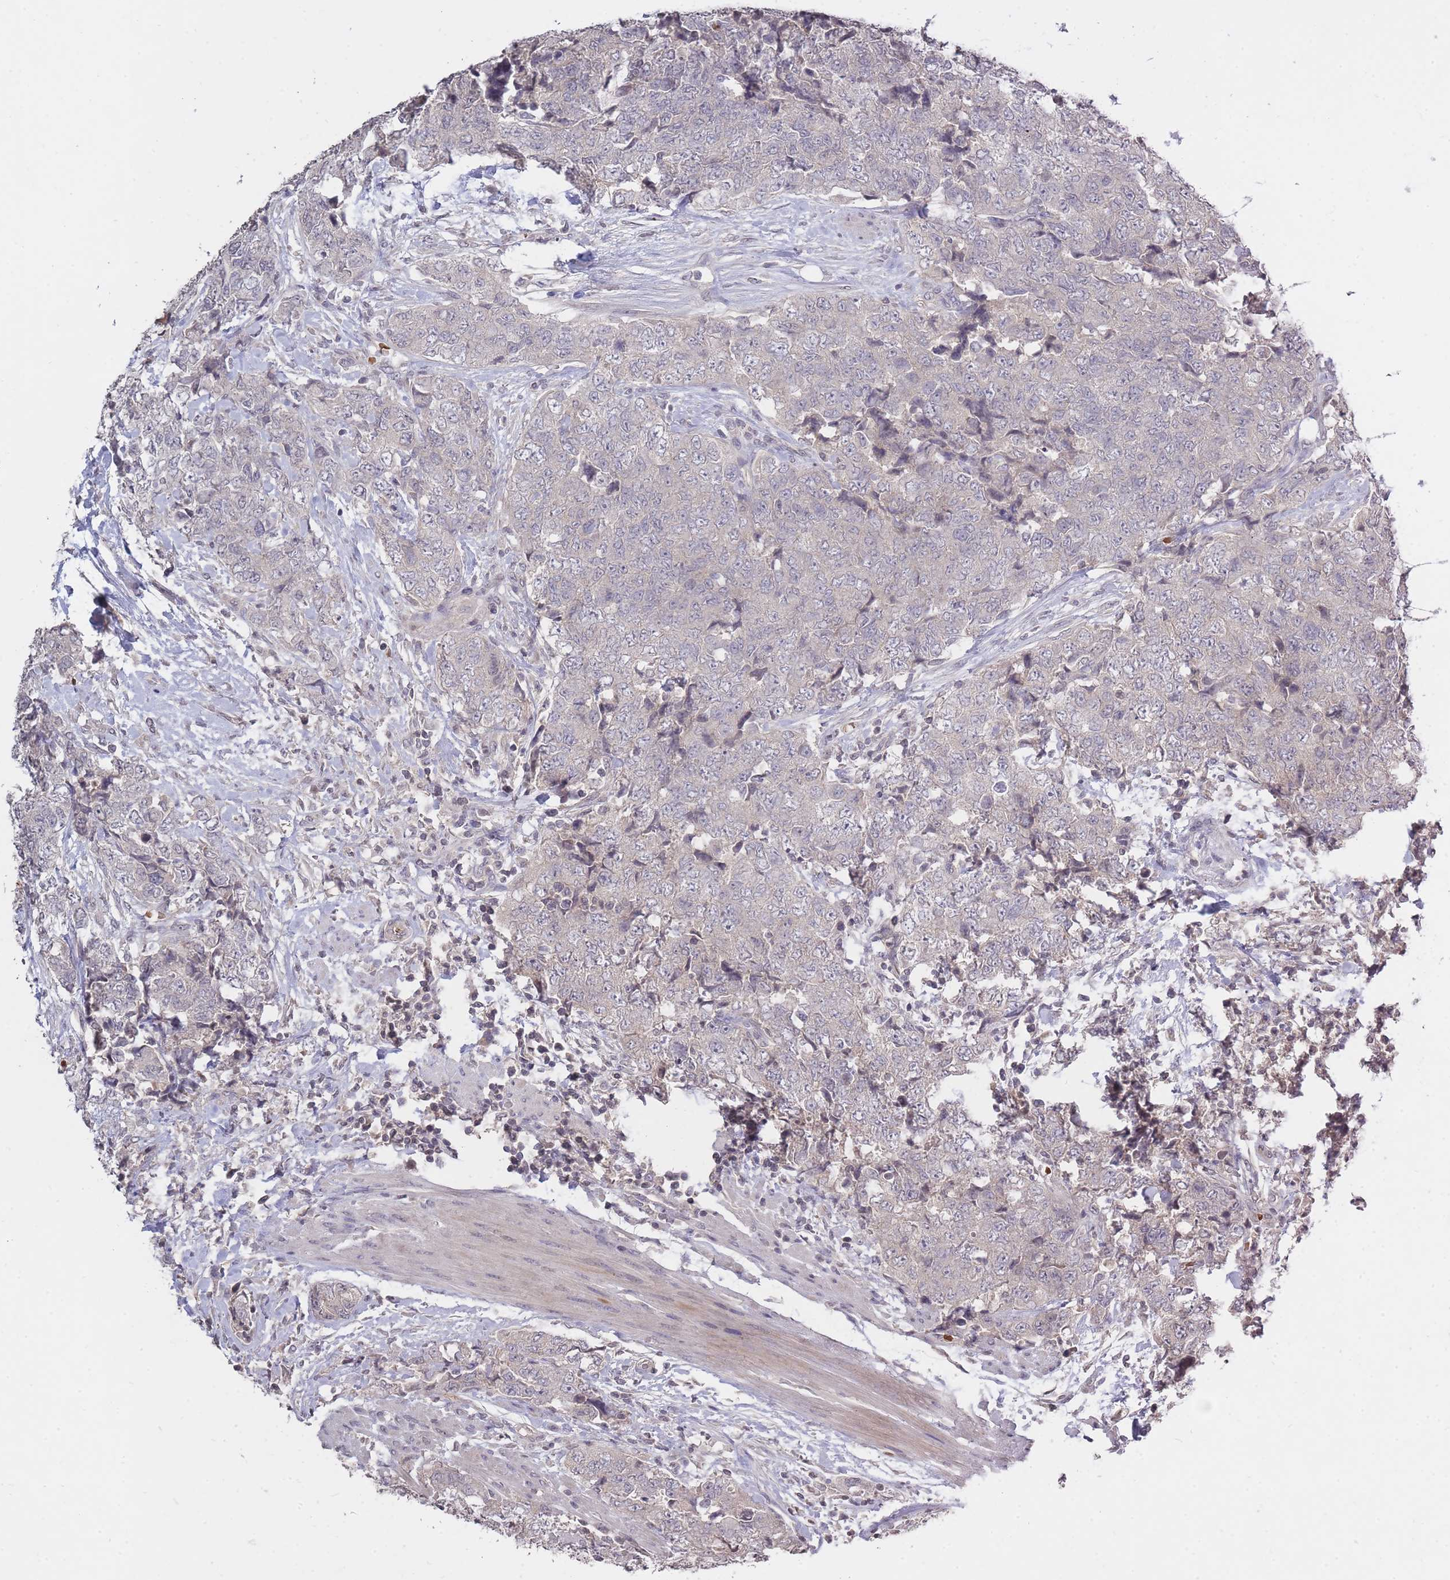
{"staining": {"intensity": "negative", "quantity": "none", "location": "none"}, "tissue": "urothelial cancer", "cell_type": "Tumor cells", "image_type": "cancer", "snomed": [{"axis": "morphology", "description": "Urothelial carcinoma, High grade"}, {"axis": "topography", "description": "Urinary bladder"}], "caption": "An IHC image of high-grade urothelial carcinoma is shown. There is no staining in tumor cells of high-grade urothelial carcinoma. The staining was performed using DAB (3,3'-diaminobenzidine) to visualize the protein expression in brown, while the nuclei were stained in blue with hematoxylin (Magnification: 20x).", "gene": "ADCYAP1R1", "patient": {"sex": "female", "age": 78}}